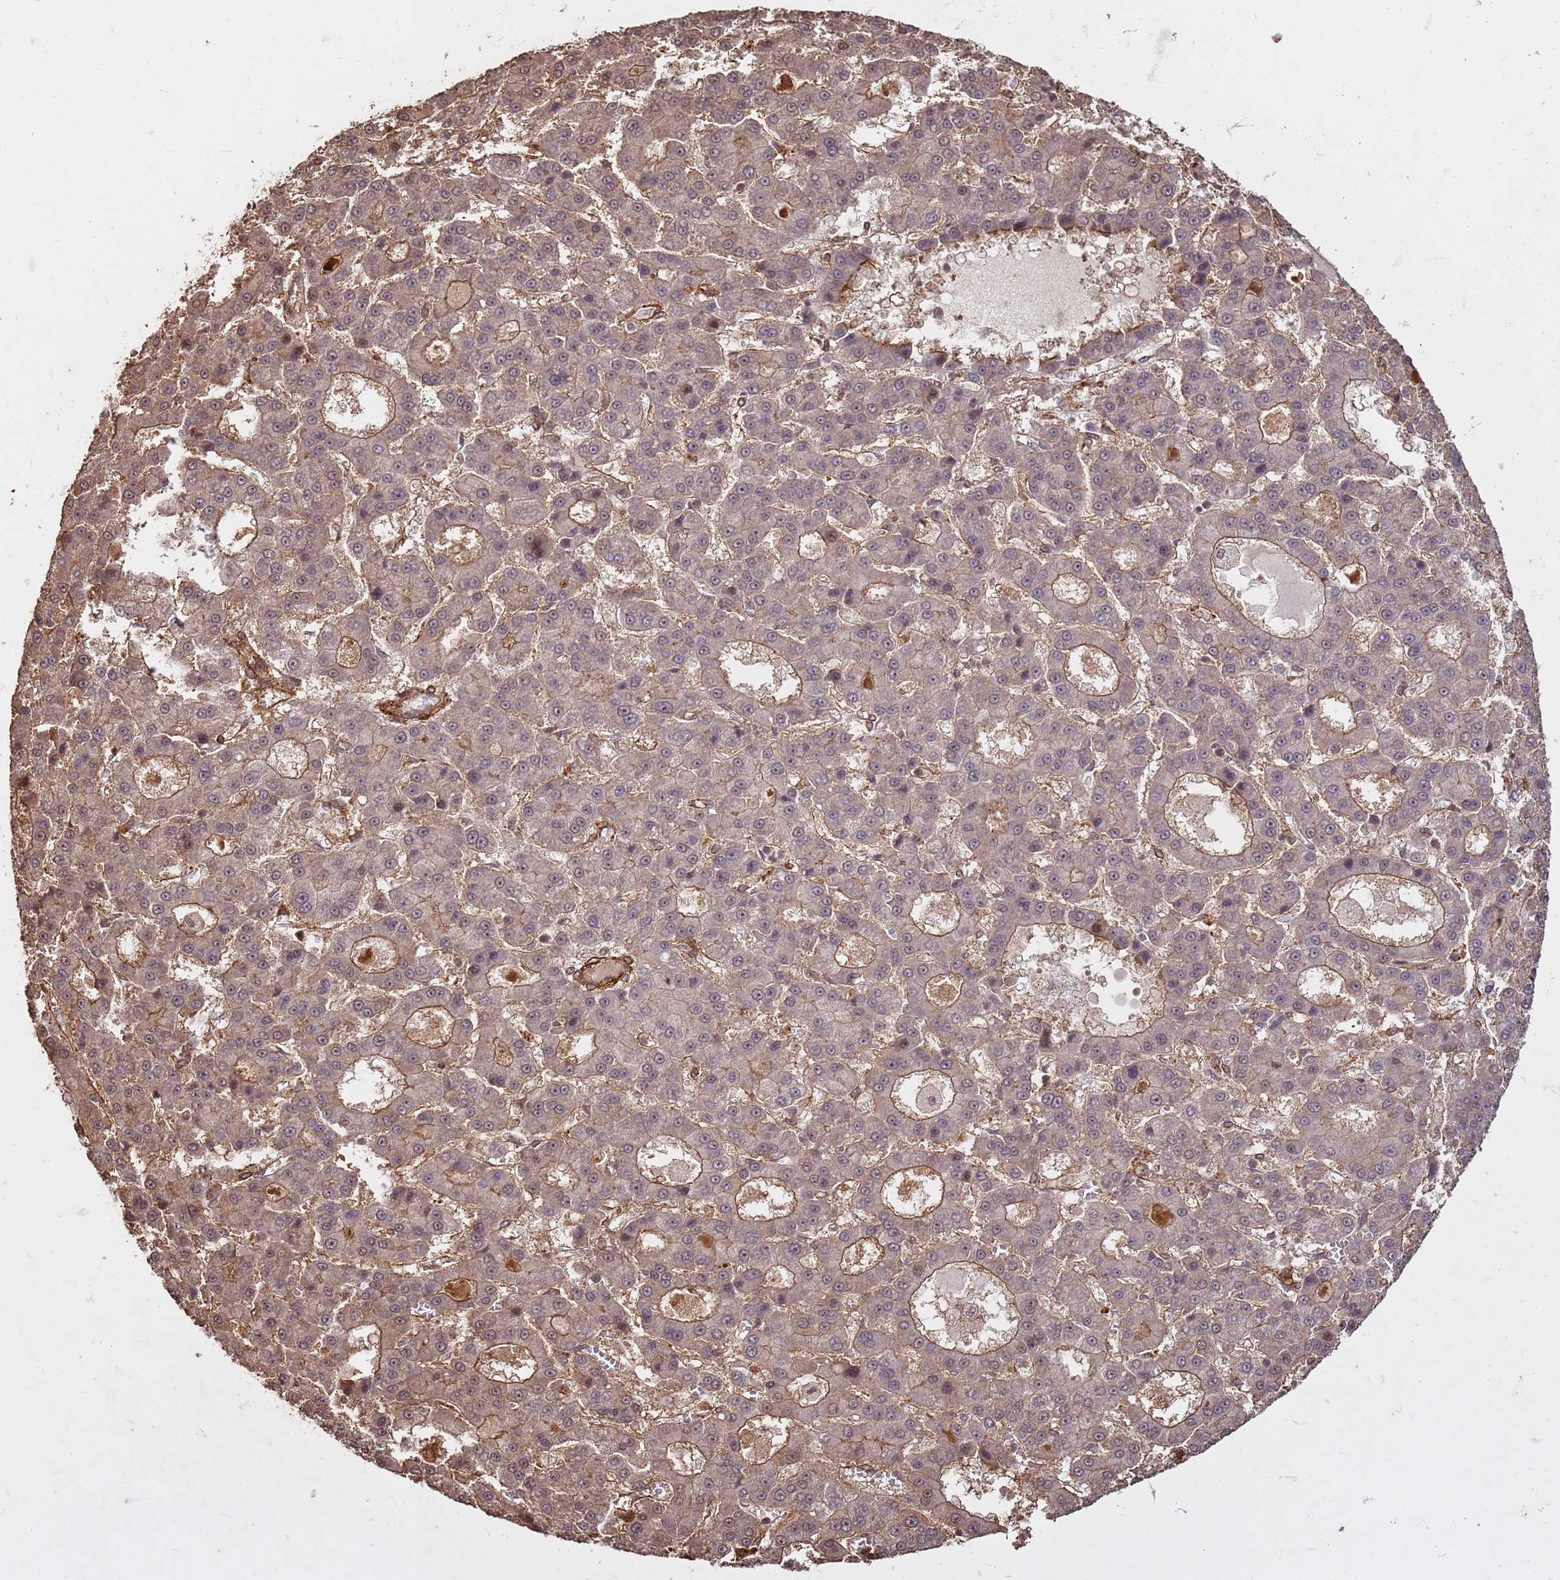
{"staining": {"intensity": "weak", "quantity": "25%-75%", "location": "cytoplasmic/membranous"}, "tissue": "liver cancer", "cell_type": "Tumor cells", "image_type": "cancer", "snomed": [{"axis": "morphology", "description": "Carcinoma, Hepatocellular, NOS"}, {"axis": "topography", "description": "Liver"}], "caption": "A micrograph of liver hepatocellular carcinoma stained for a protein reveals weak cytoplasmic/membranous brown staining in tumor cells.", "gene": "KIF26A", "patient": {"sex": "male", "age": 70}}